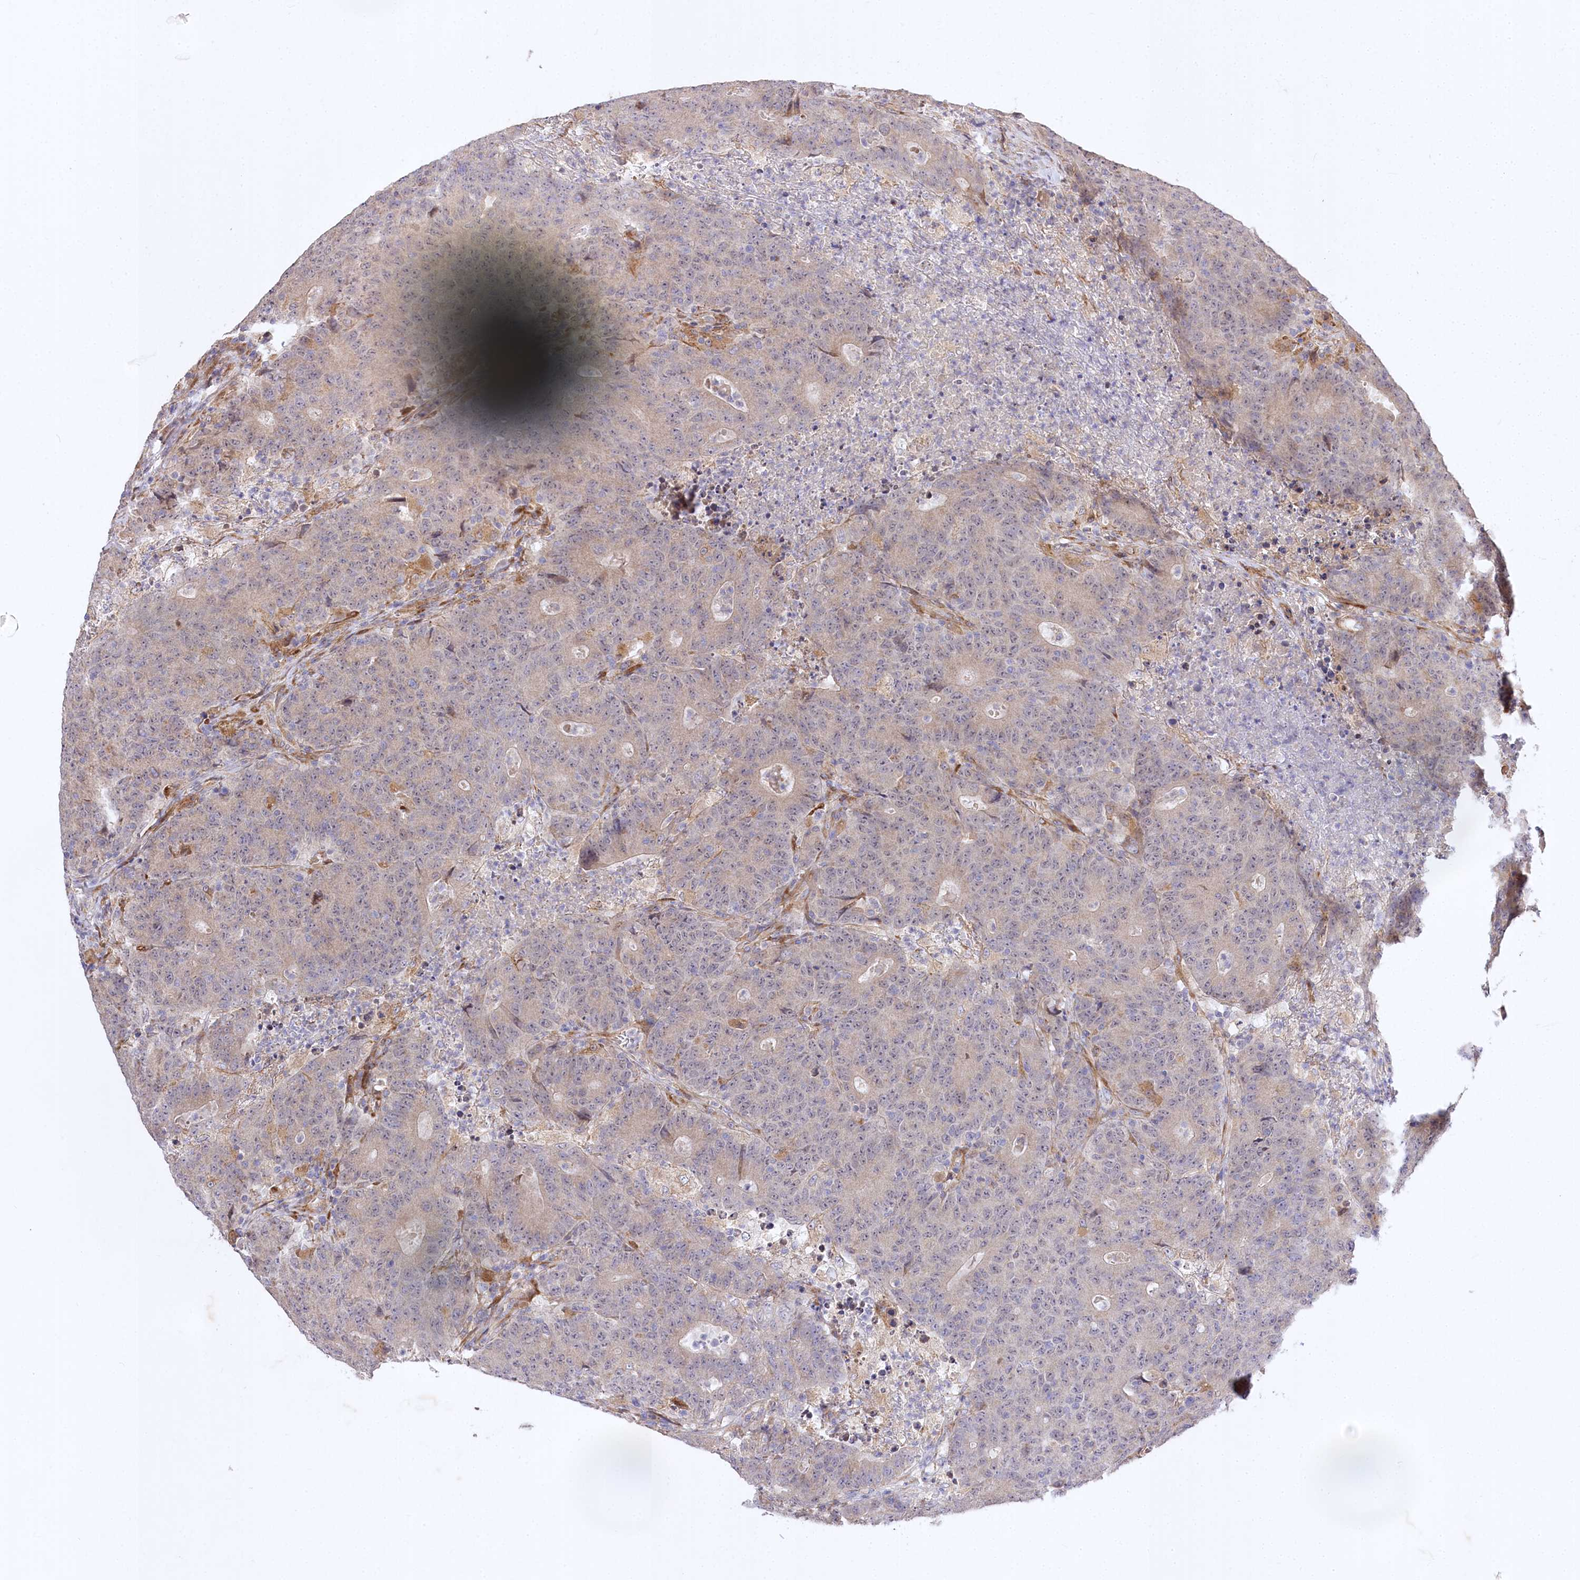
{"staining": {"intensity": "negative", "quantity": "none", "location": "none"}, "tissue": "colorectal cancer", "cell_type": "Tumor cells", "image_type": "cancer", "snomed": [{"axis": "morphology", "description": "Adenocarcinoma, NOS"}, {"axis": "topography", "description": "Colon"}], "caption": "An image of human colorectal cancer (adenocarcinoma) is negative for staining in tumor cells.", "gene": "TRUB1", "patient": {"sex": "female", "age": 75}}